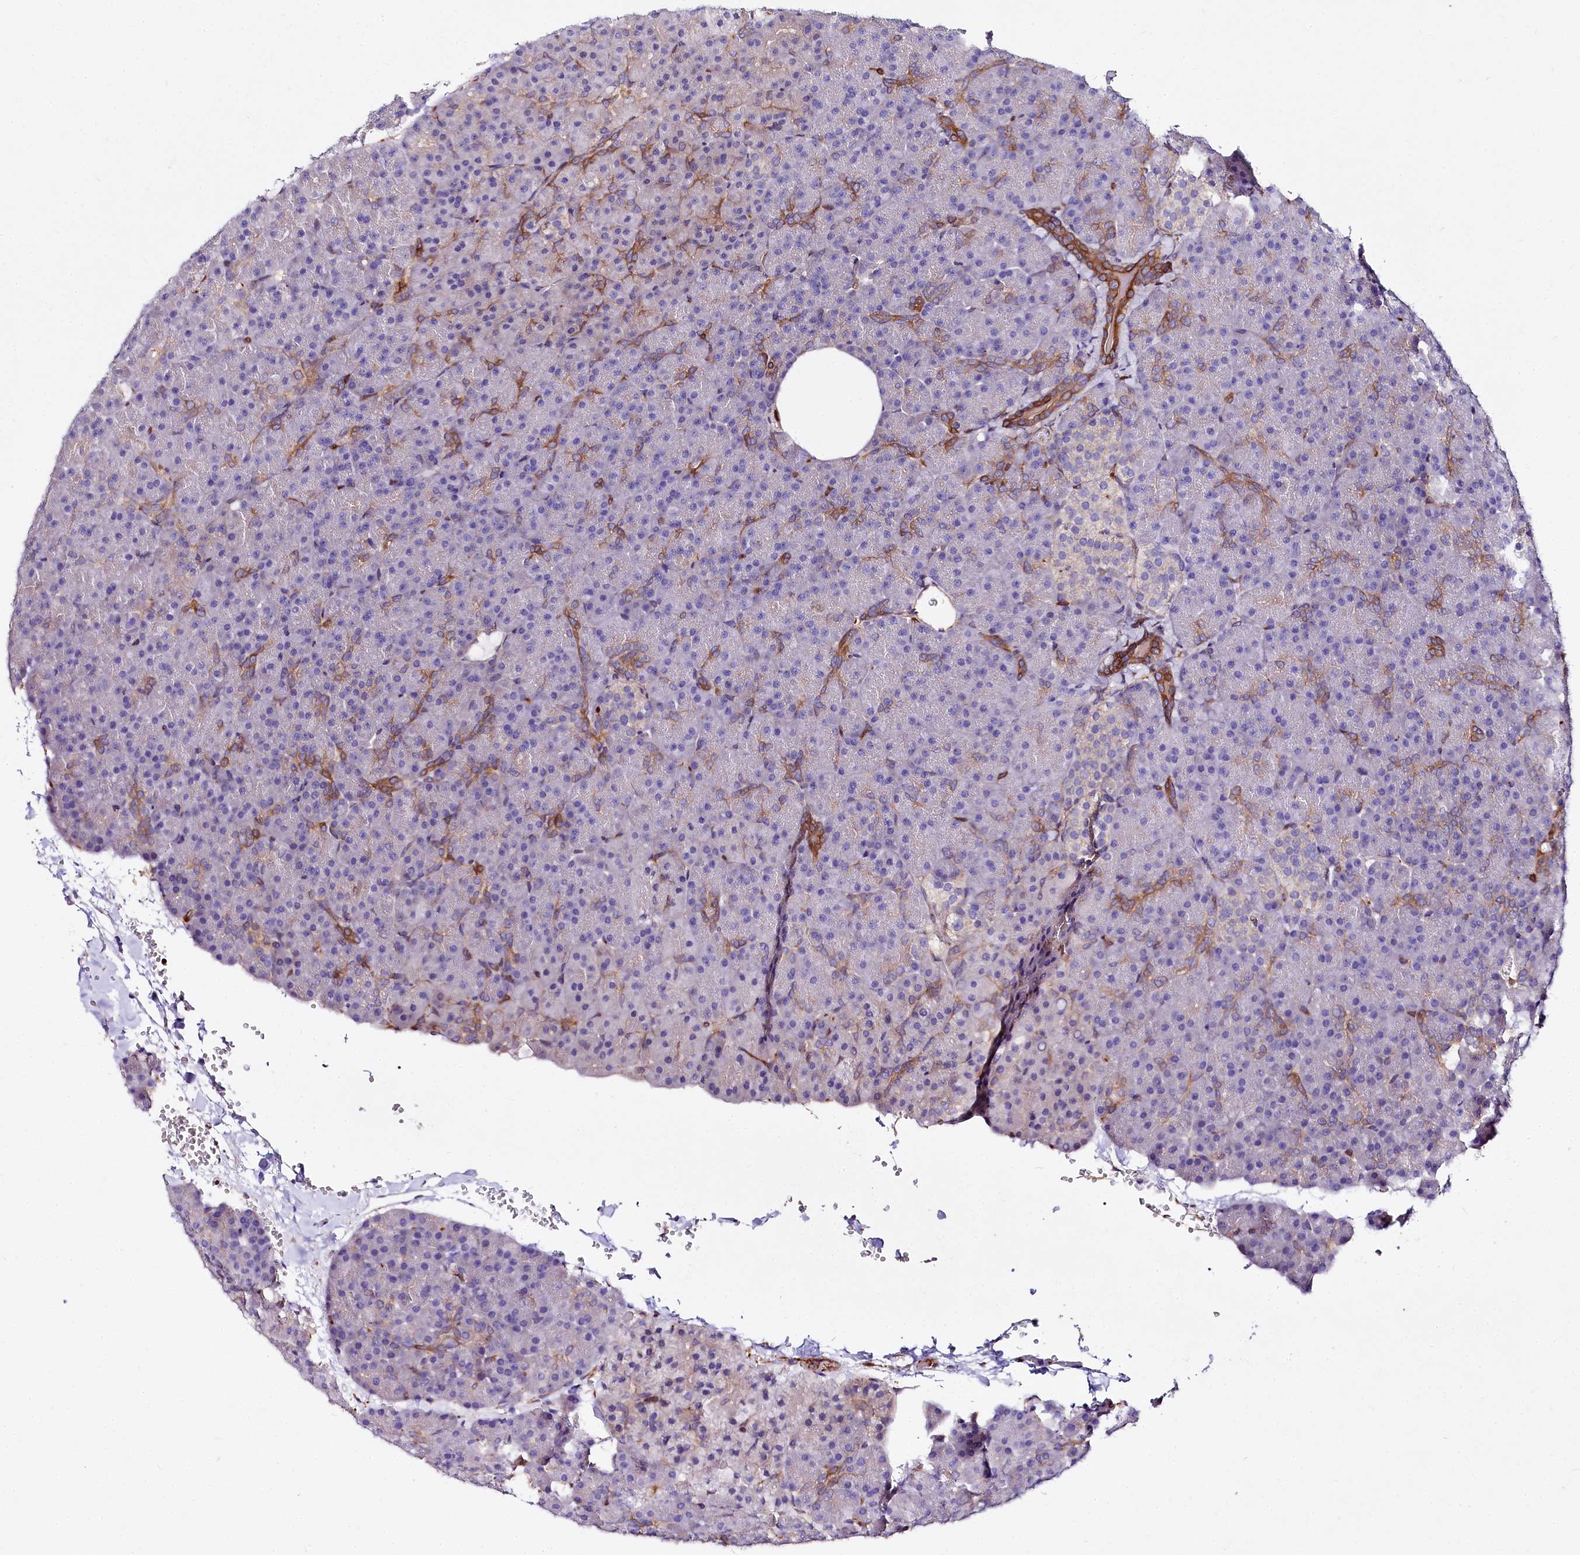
{"staining": {"intensity": "strong", "quantity": "<25%", "location": "cytoplasmic/membranous"}, "tissue": "pancreas", "cell_type": "Exocrine glandular cells", "image_type": "normal", "snomed": [{"axis": "morphology", "description": "Normal tissue, NOS"}, {"axis": "morphology", "description": "Carcinoid, malignant, NOS"}, {"axis": "topography", "description": "Pancreas"}], "caption": "Brown immunohistochemical staining in normal pancreas reveals strong cytoplasmic/membranous positivity in about <25% of exocrine glandular cells.", "gene": "FCHSD2", "patient": {"sex": "female", "age": 35}}